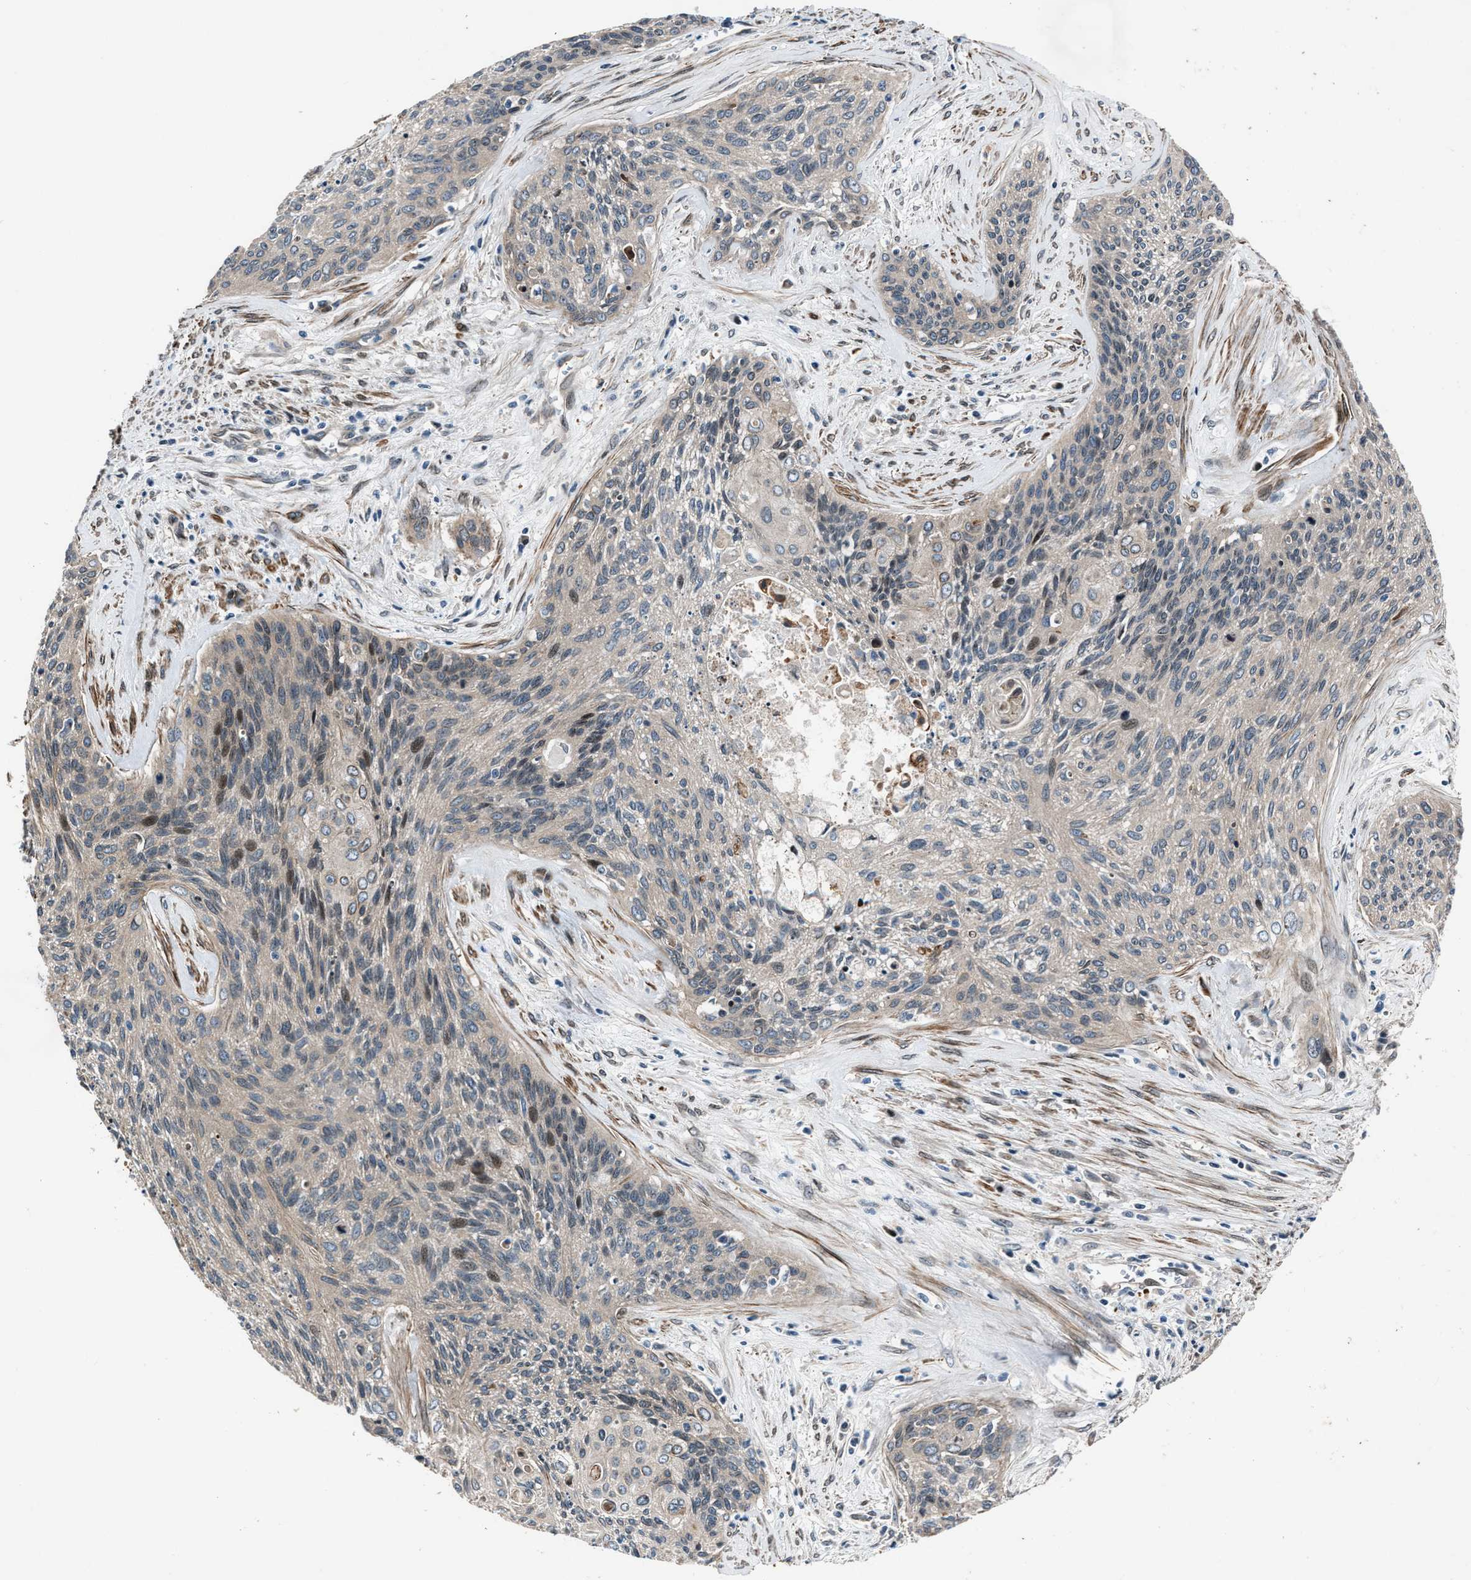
{"staining": {"intensity": "weak", "quantity": "<25%", "location": "cytoplasmic/membranous,nuclear"}, "tissue": "cervical cancer", "cell_type": "Tumor cells", "image_type": "cancer", "snomed": [{"axis": "morphology", "description": "Squamous cell carcinoma, NOS"}, {"axis": "topography", "description": "Cervix"}], "caption": "Tumor cells show no significant staining in cervical cancer.", "gene": "DYNC2I1", "patient": {"sex": "female", "age": 55}}